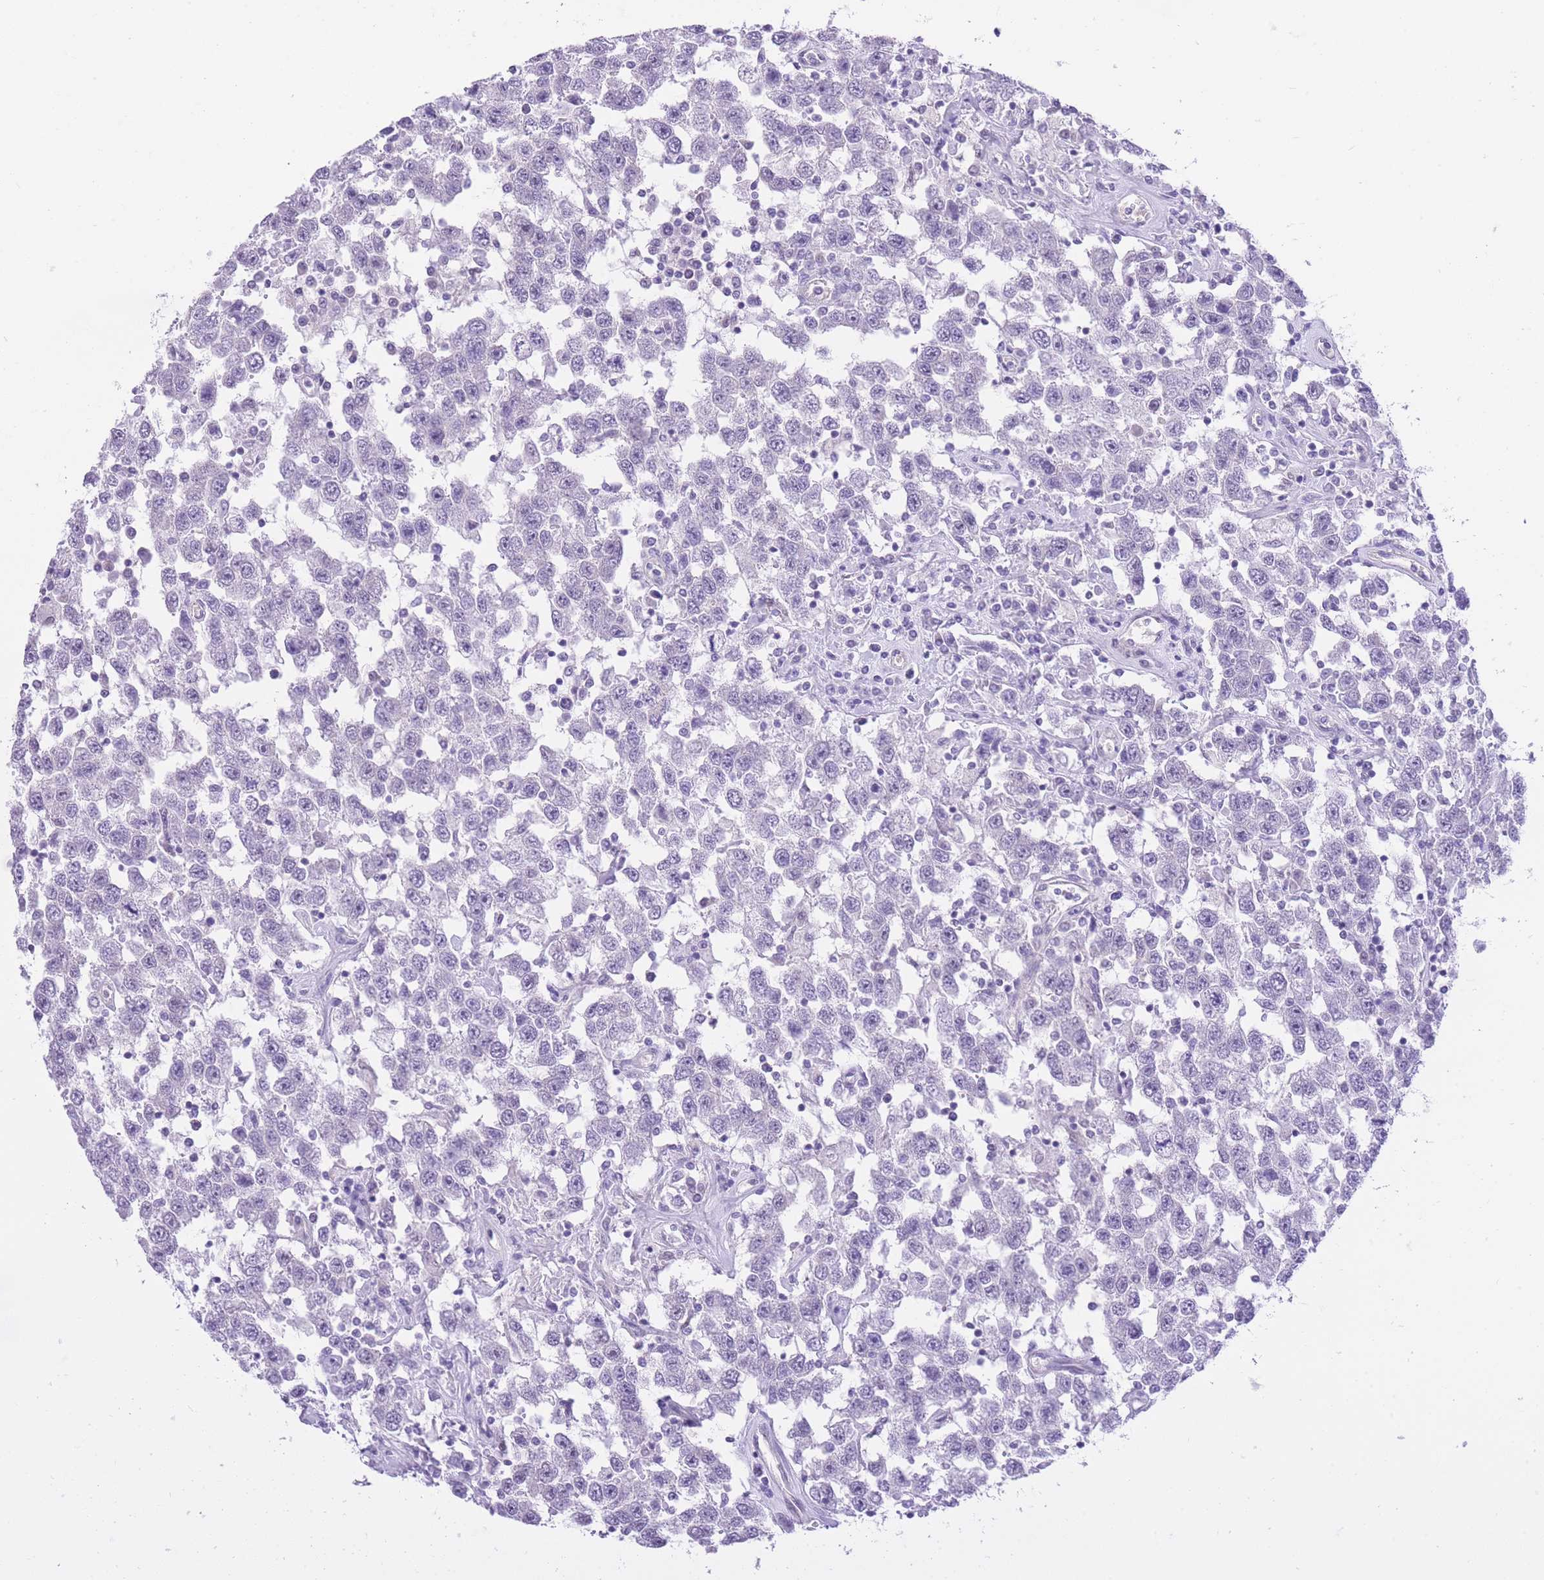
{"staining": {"intensity": "negative", "quantity": "none", "location": "none"}, "tissue": "testis cancer", "cell_type": "Tumor cells", "image_type": "cancer", "snomed": [{"axis": "morphology", "description": "Seminoma, NOS"}, {"axis": "topography", "description": "Testis"}], "caption": "Immunohistochemistry photomicrograph of neoplastic tissue: human seminoma (testis) stained with DAB (3,3'-diaminobenzidine) demonstrates no significant protein staining in tumor cells.", "gene": "MEIOSIN", "patient": {"sex": "male", "age": 41}}